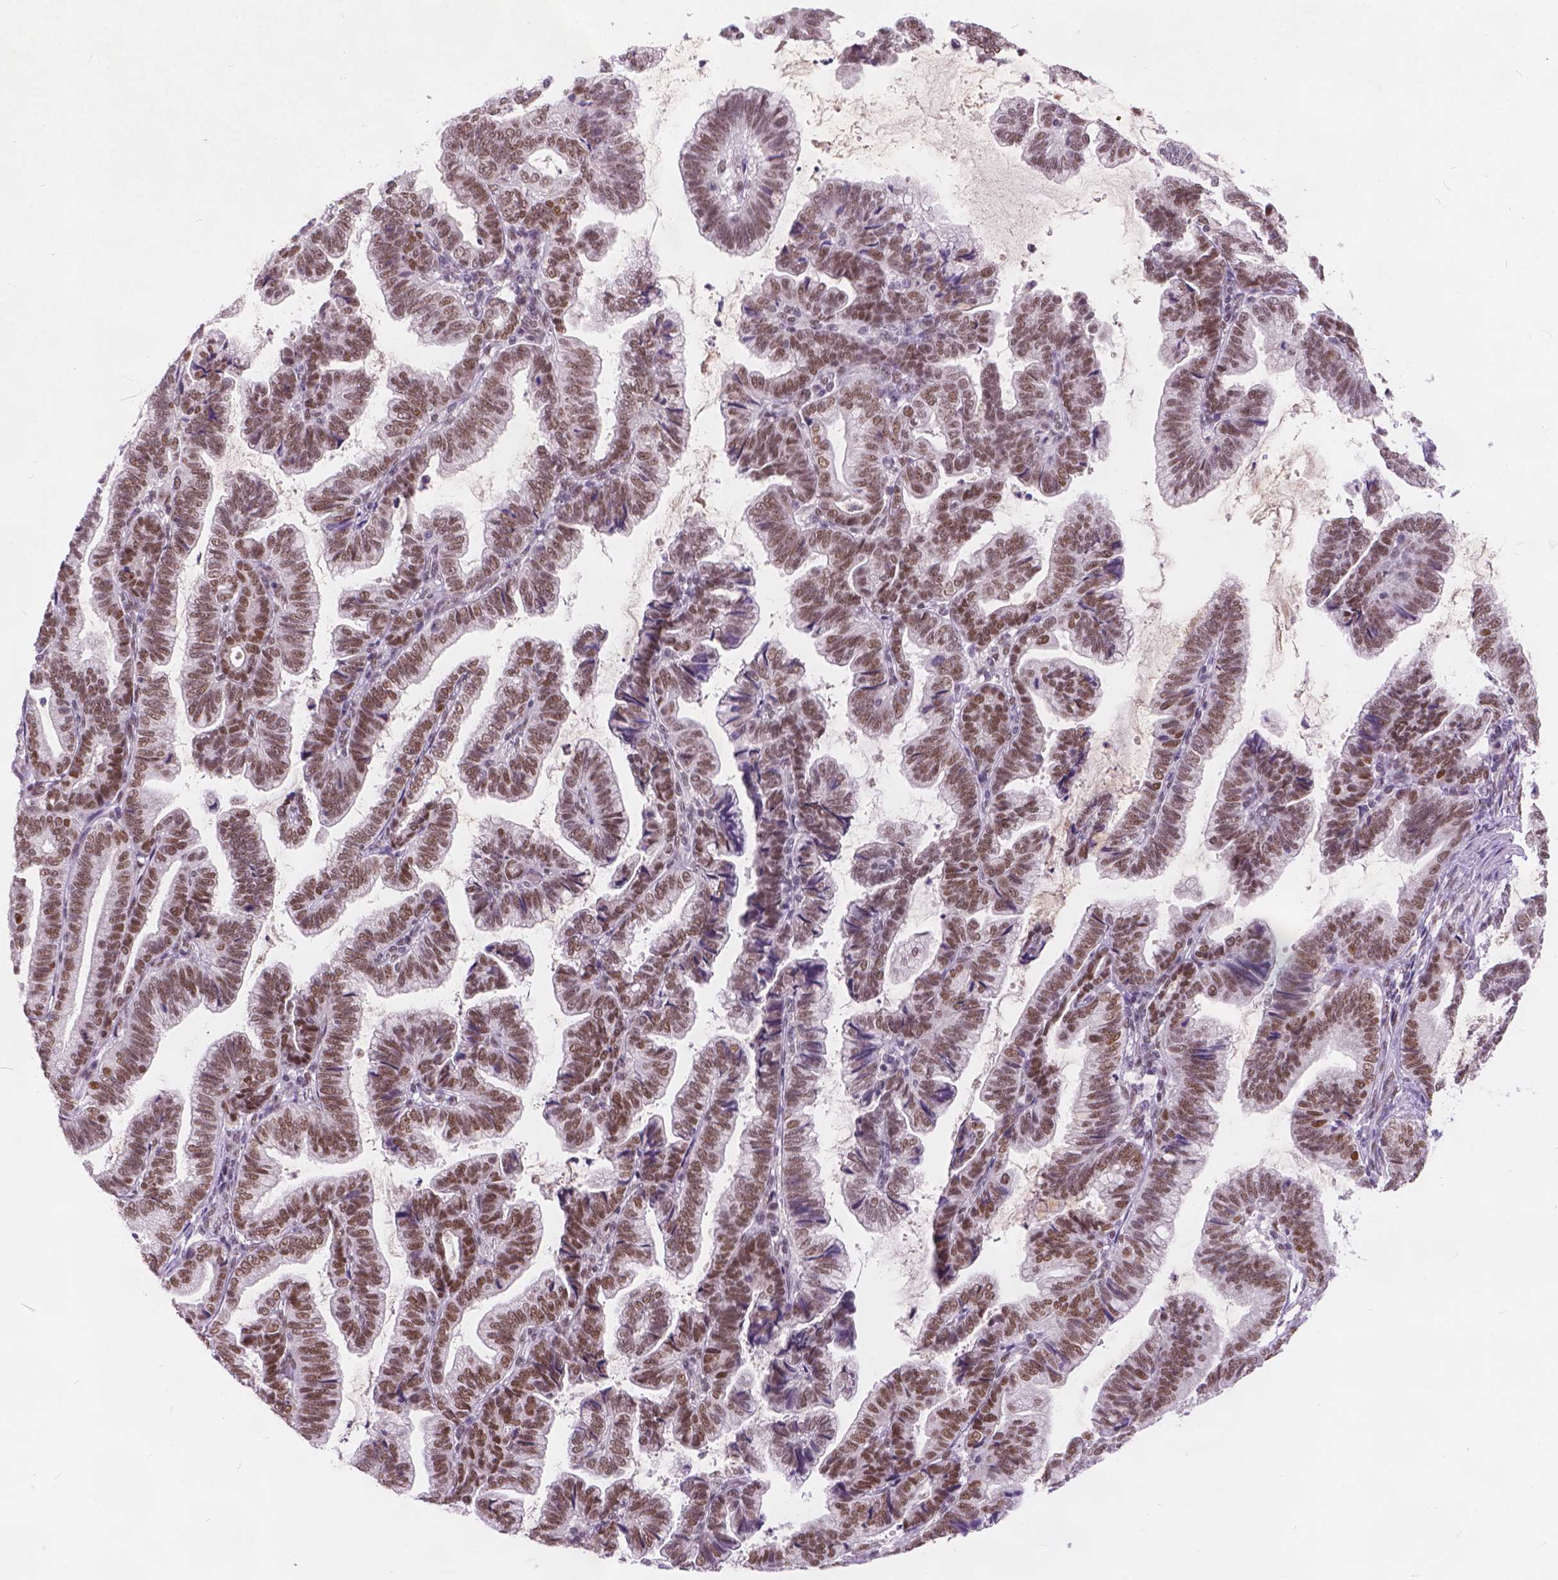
{"staining": {"intensity": "moderate", "quantity": ">75%", "location": "nuclear"}, "tissue": "stomach cancer", "cell_type": "Tumor cells", "image_type": "cancer", "snomed": [{"axis": "morphology", "description": "Adenocarcinoma, NOS"}, {"axis": "topography", "description": "Stomach"}], "caption": "DAB (3,3'-diaminobenzidine) immunohistochemical staining of stomach cancer (adenocarcinoma) exhibits moderate nuclear protein staining in approximately >75% of tumor cells.", "gene": "FAM53A", "patient": {"sex": "male", "age": 83}}